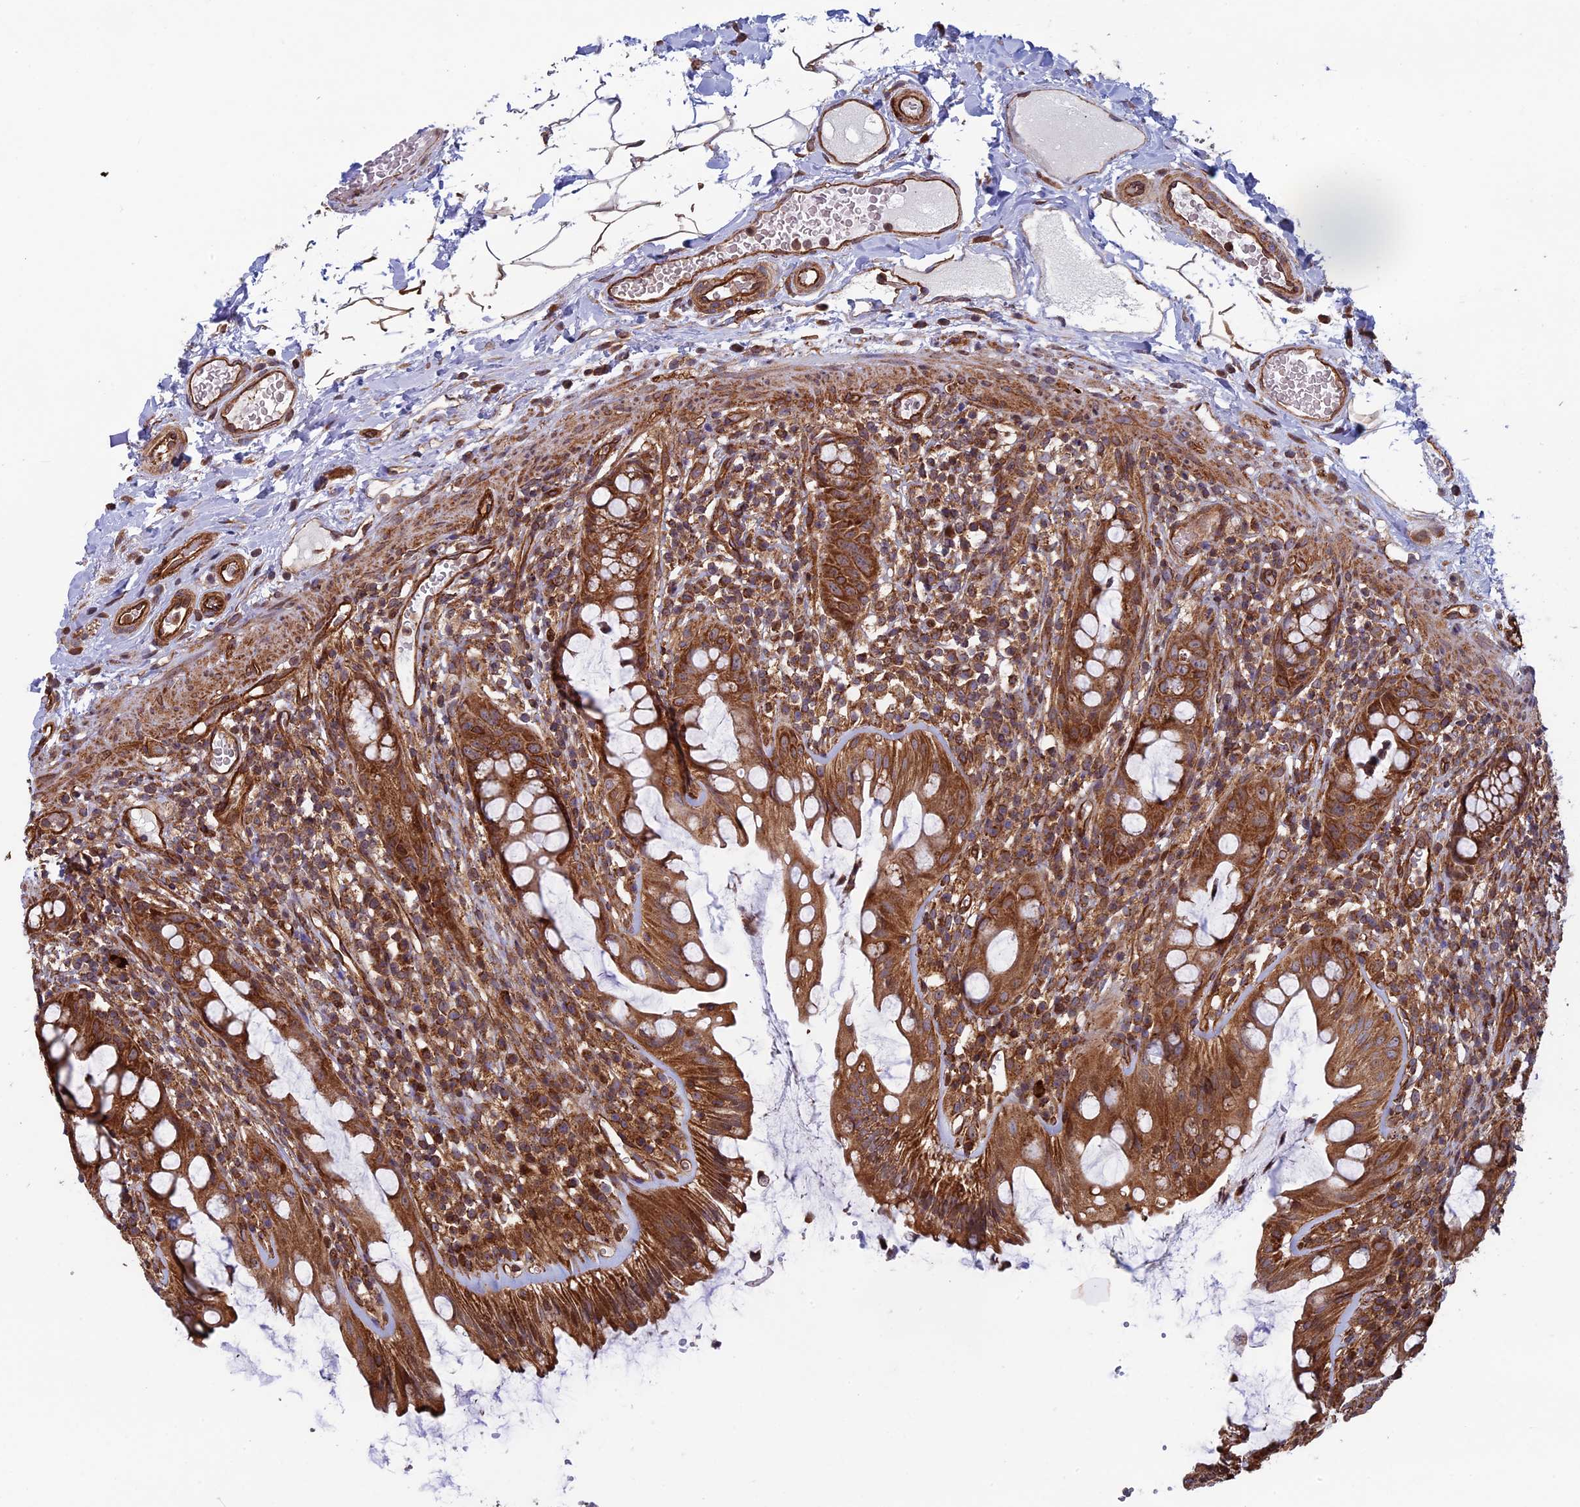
{"staining": {"intensity": "moderate", "quantity": ">75%", "location": "cytoplasmic/membranous"}, "tissue": "rectum", "cell_type": "Glandular cells", "image_type": "normal", "snomed": [{"axis": "morphology", "description": "Normal tissue, NOS"}, {"axis": "topography", "description": "Rectum"}], "caption": "A high-resolution histopathology image shows IHC staining of benign rectum, which exhibits moderate cytoplasmic/membranous positivity in approximately >75% of glandular cells.", "gene": "CCDC8", "patient": {"sex": "female", "age": 57}}